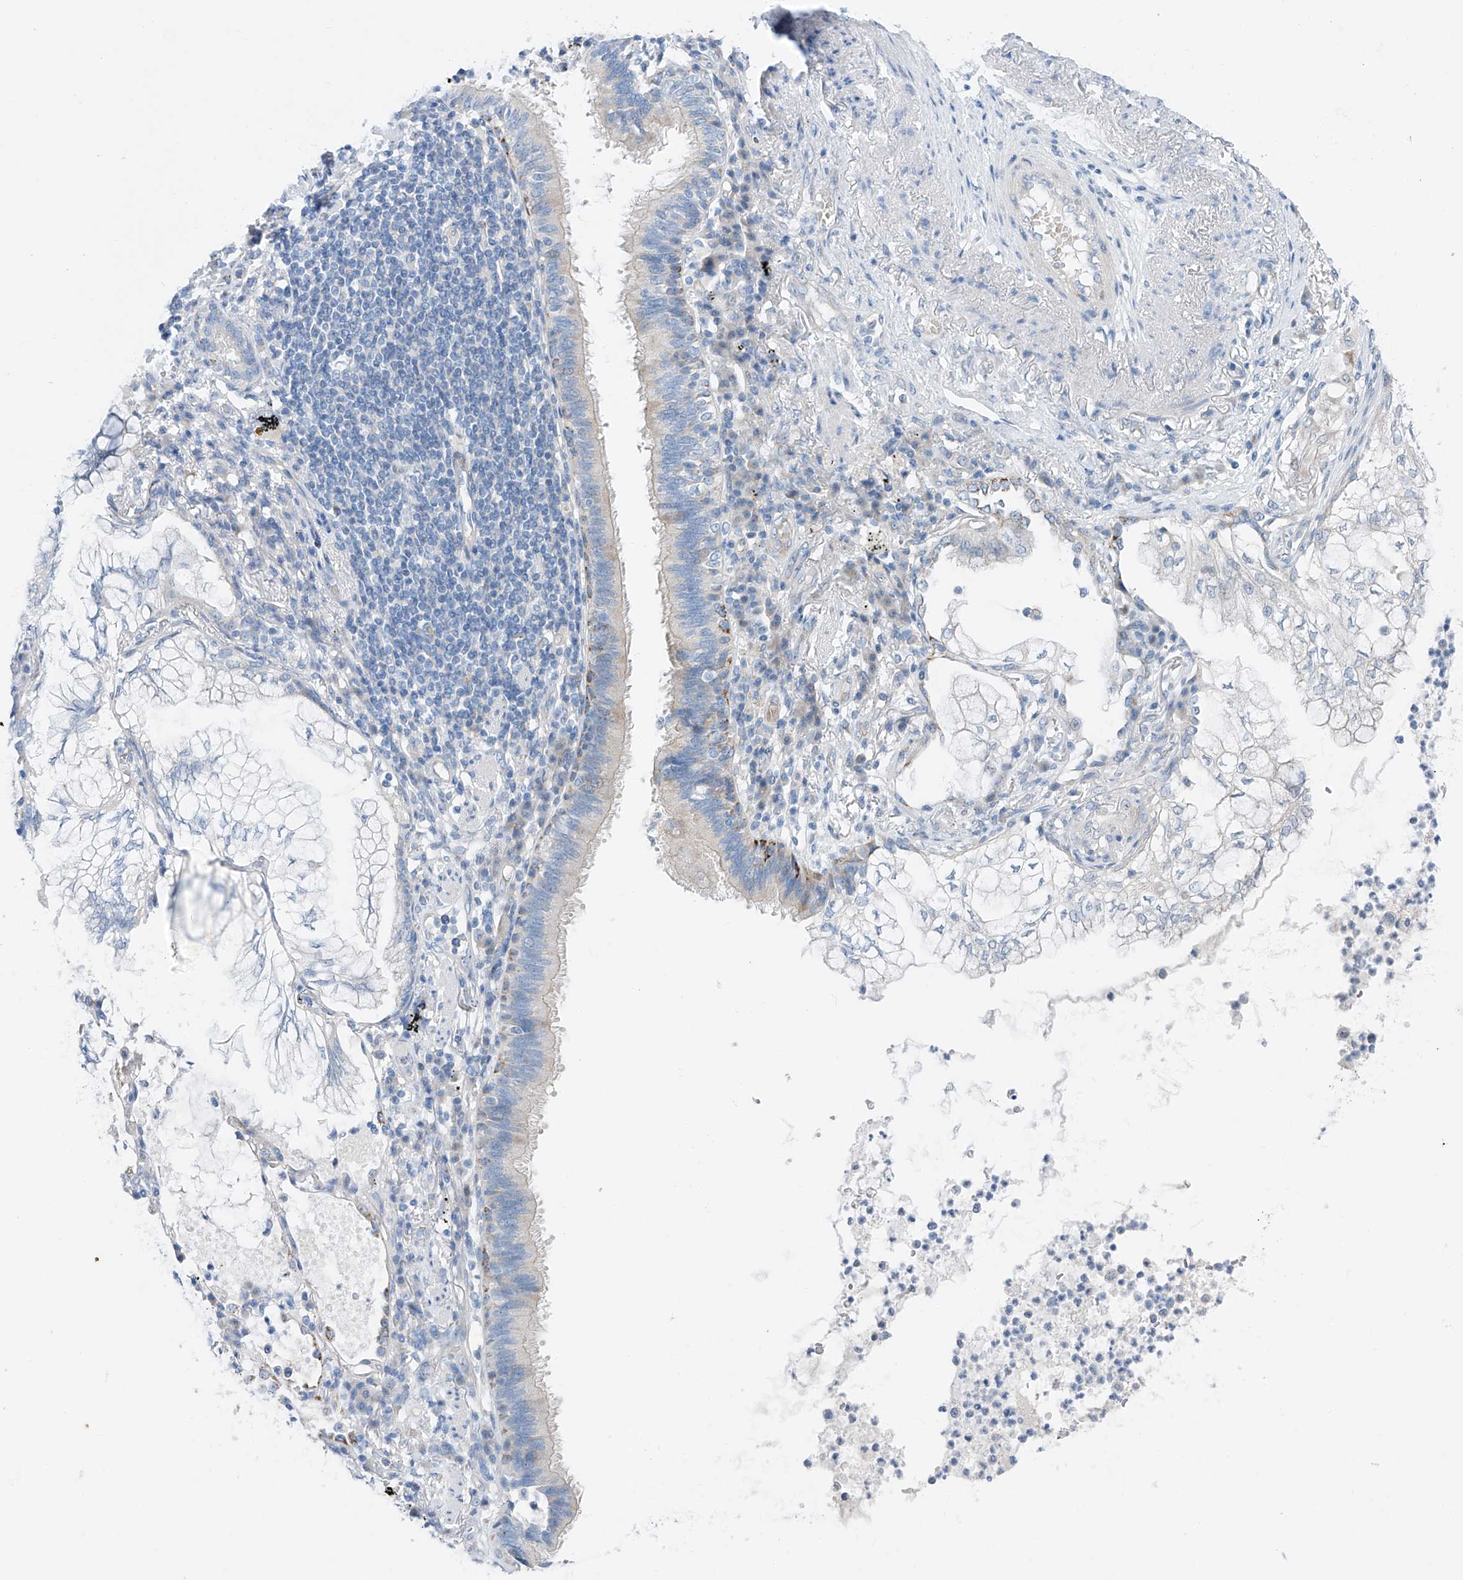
{"staining": {"intensity": "negative", "quantity": "none", "location": "none"}, "tissue": "lung cancer", "cell_type": "Tumor cells", "image_type": "cancer", "snomed": [{"axis": "morphology", "description": "Adenocarcinoma, NOS"}, {"axis": "topography", "description": "Lung"}], "caption": "Tumor cells are negative for brown protein staining in lung cancer.", "gene": "CLDND1", "patient": {"sex": "female", "age": 70}}